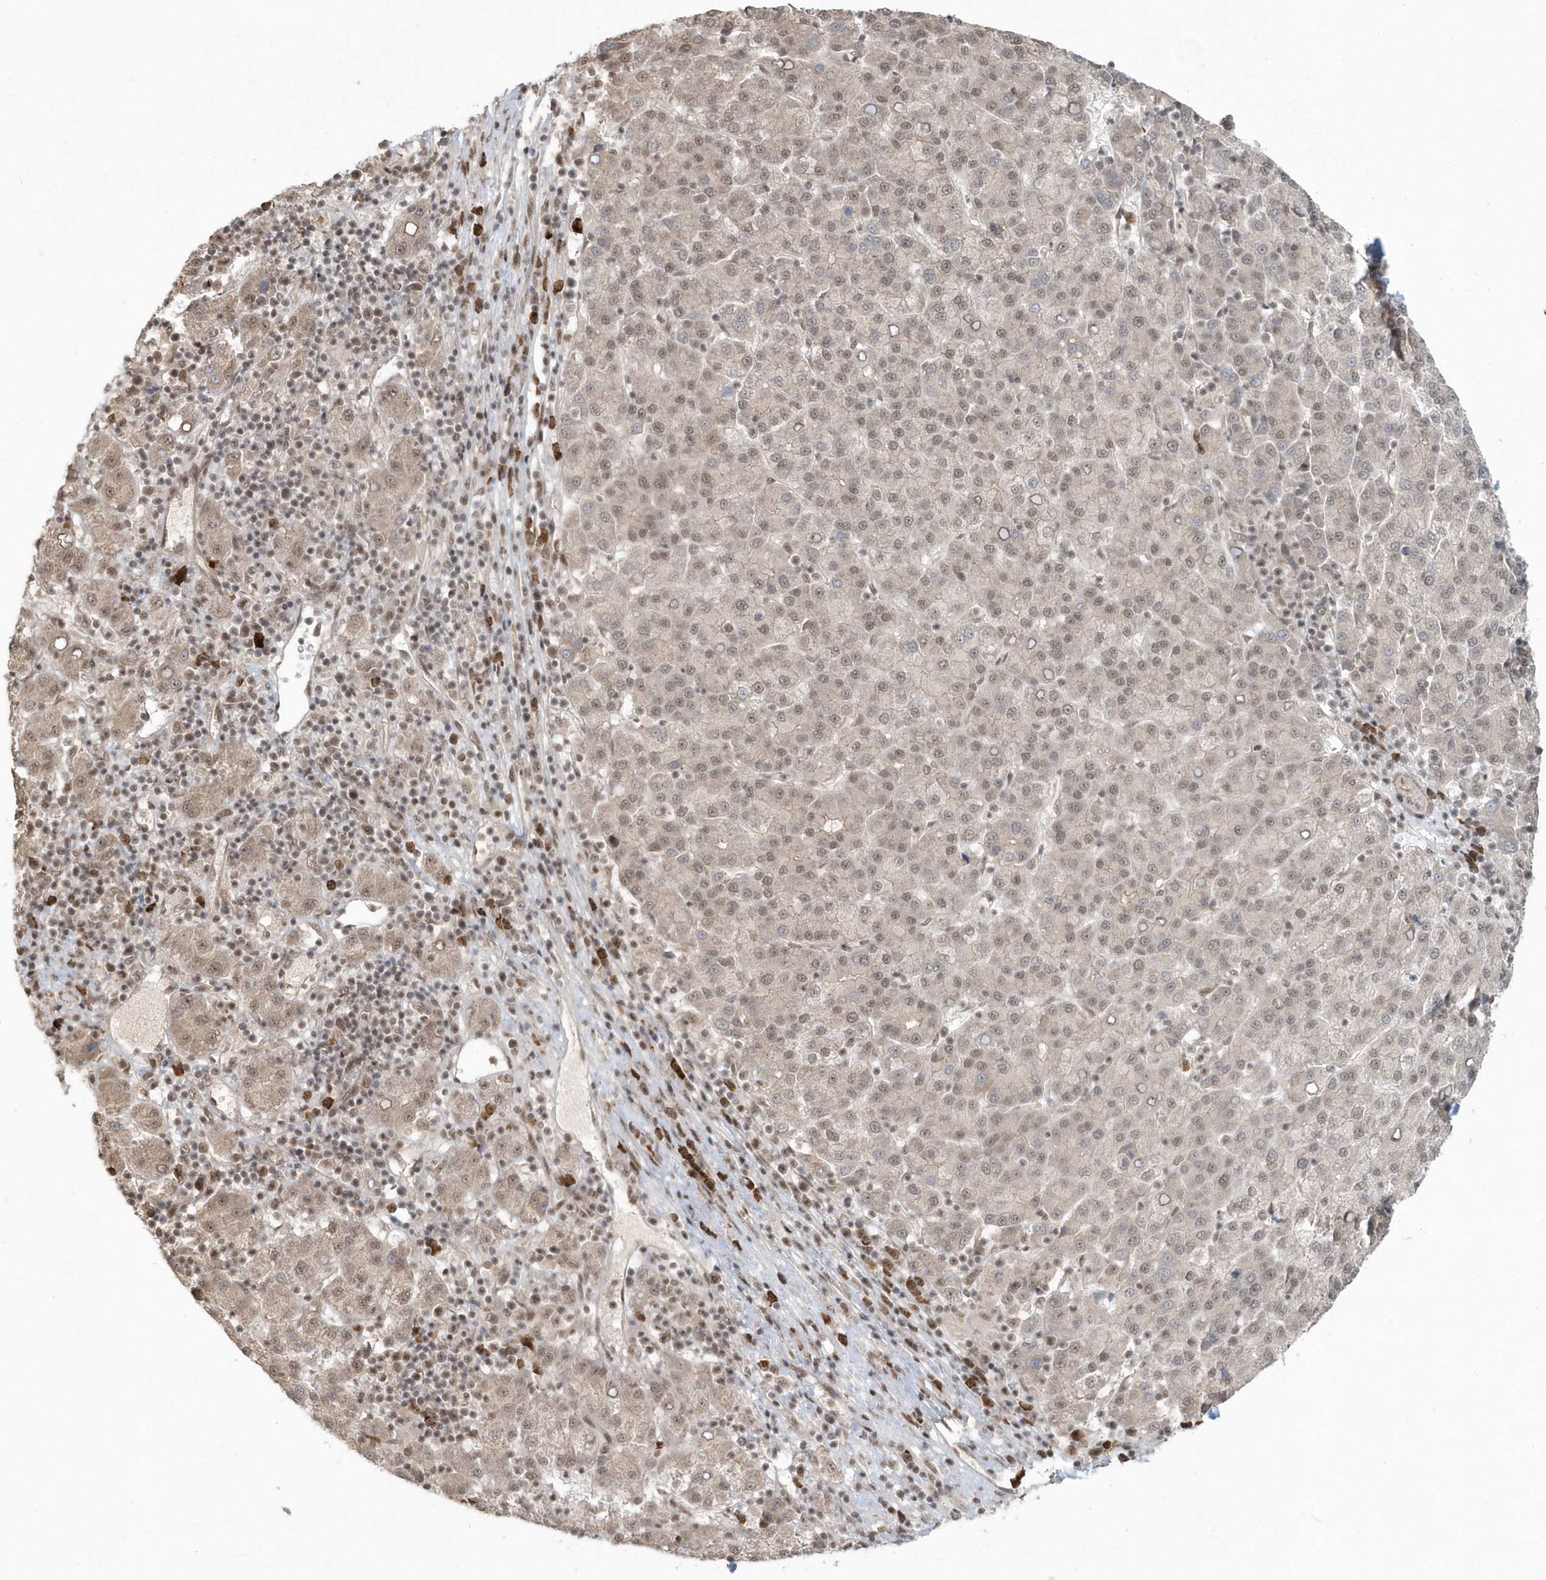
{"staining": {"intensity": "weak", "quantity": ">75%", "location": "nuclear"}, "tissue": "liver cancer", "cell_type": "Tumor cells", "image_type": "cancer", "snomed": [{"axis": "morphology", "description": "Carcinoma, Hepatocellular, NOS"}, {"axis": "topography", "description": "Liver"}], "caption": "Protein staining displays weak nuclear positivity in about >75% of tumor cells in liver hepatocellular carcinoma.", "gene": "EPB41L4A", "patient": {"sex": "female", "age": 58}}